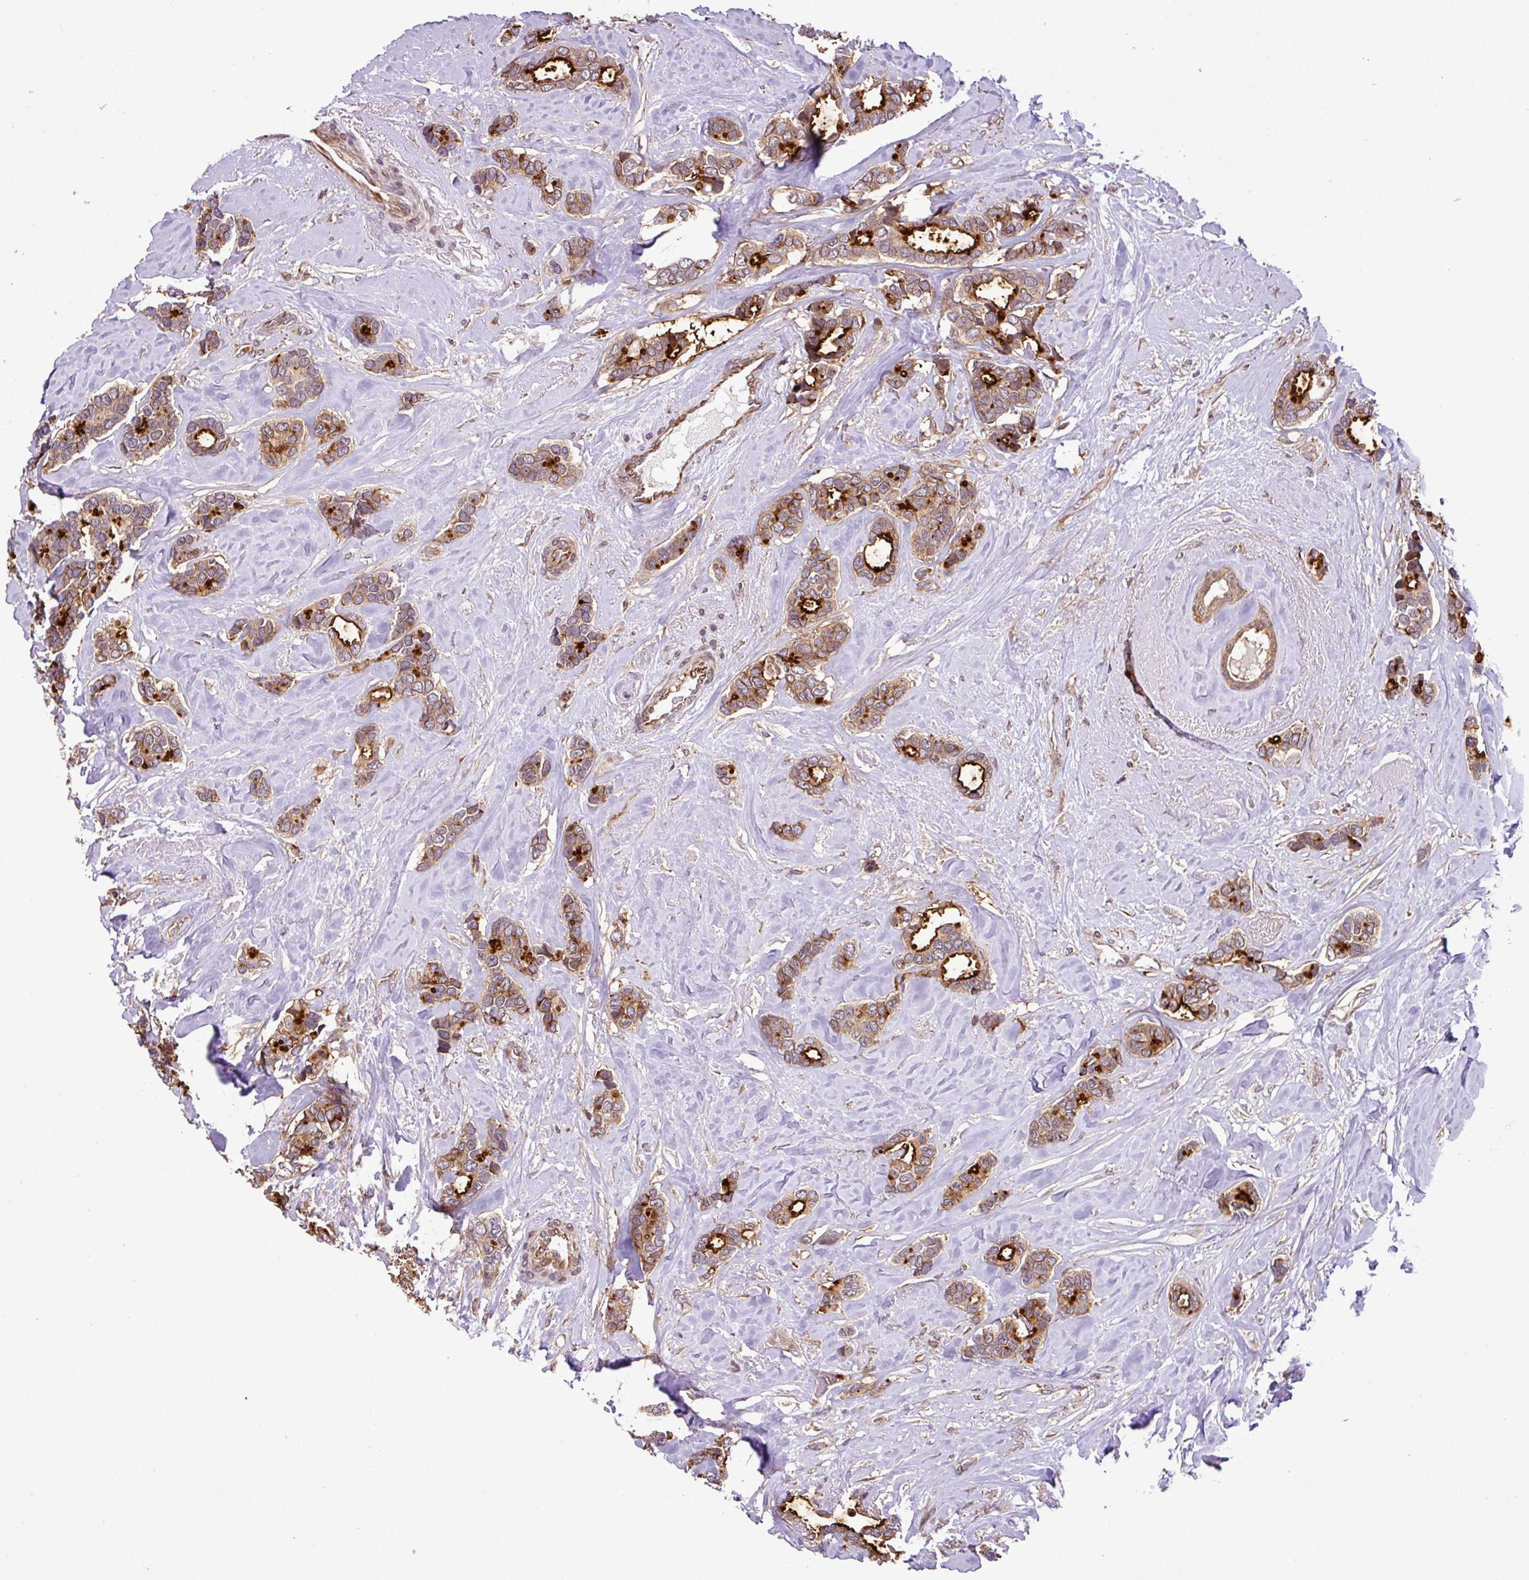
{"staining": {"intensity": "strong", "quantity": "25%-75%", "location": "cytoplasmic/membranous"}, "tissue": "breast cancer", "cell_type": "Tumor cells", "image_type": "cancer", "snomed": [{"axis": "morphology", "description": "Duct carcinoma"}, {"axis": "topography", "description": "Breast"}], "caption": "IHC (DAB (3,3'-diaminobenzidine)) staining of human breast cancer reveals strong cytoplasmic/membranous protein expression in approximately 25%-75% of tumor cells.", "gene": "DLGAP4", "patient": {"sex": "female", "age": 87}}